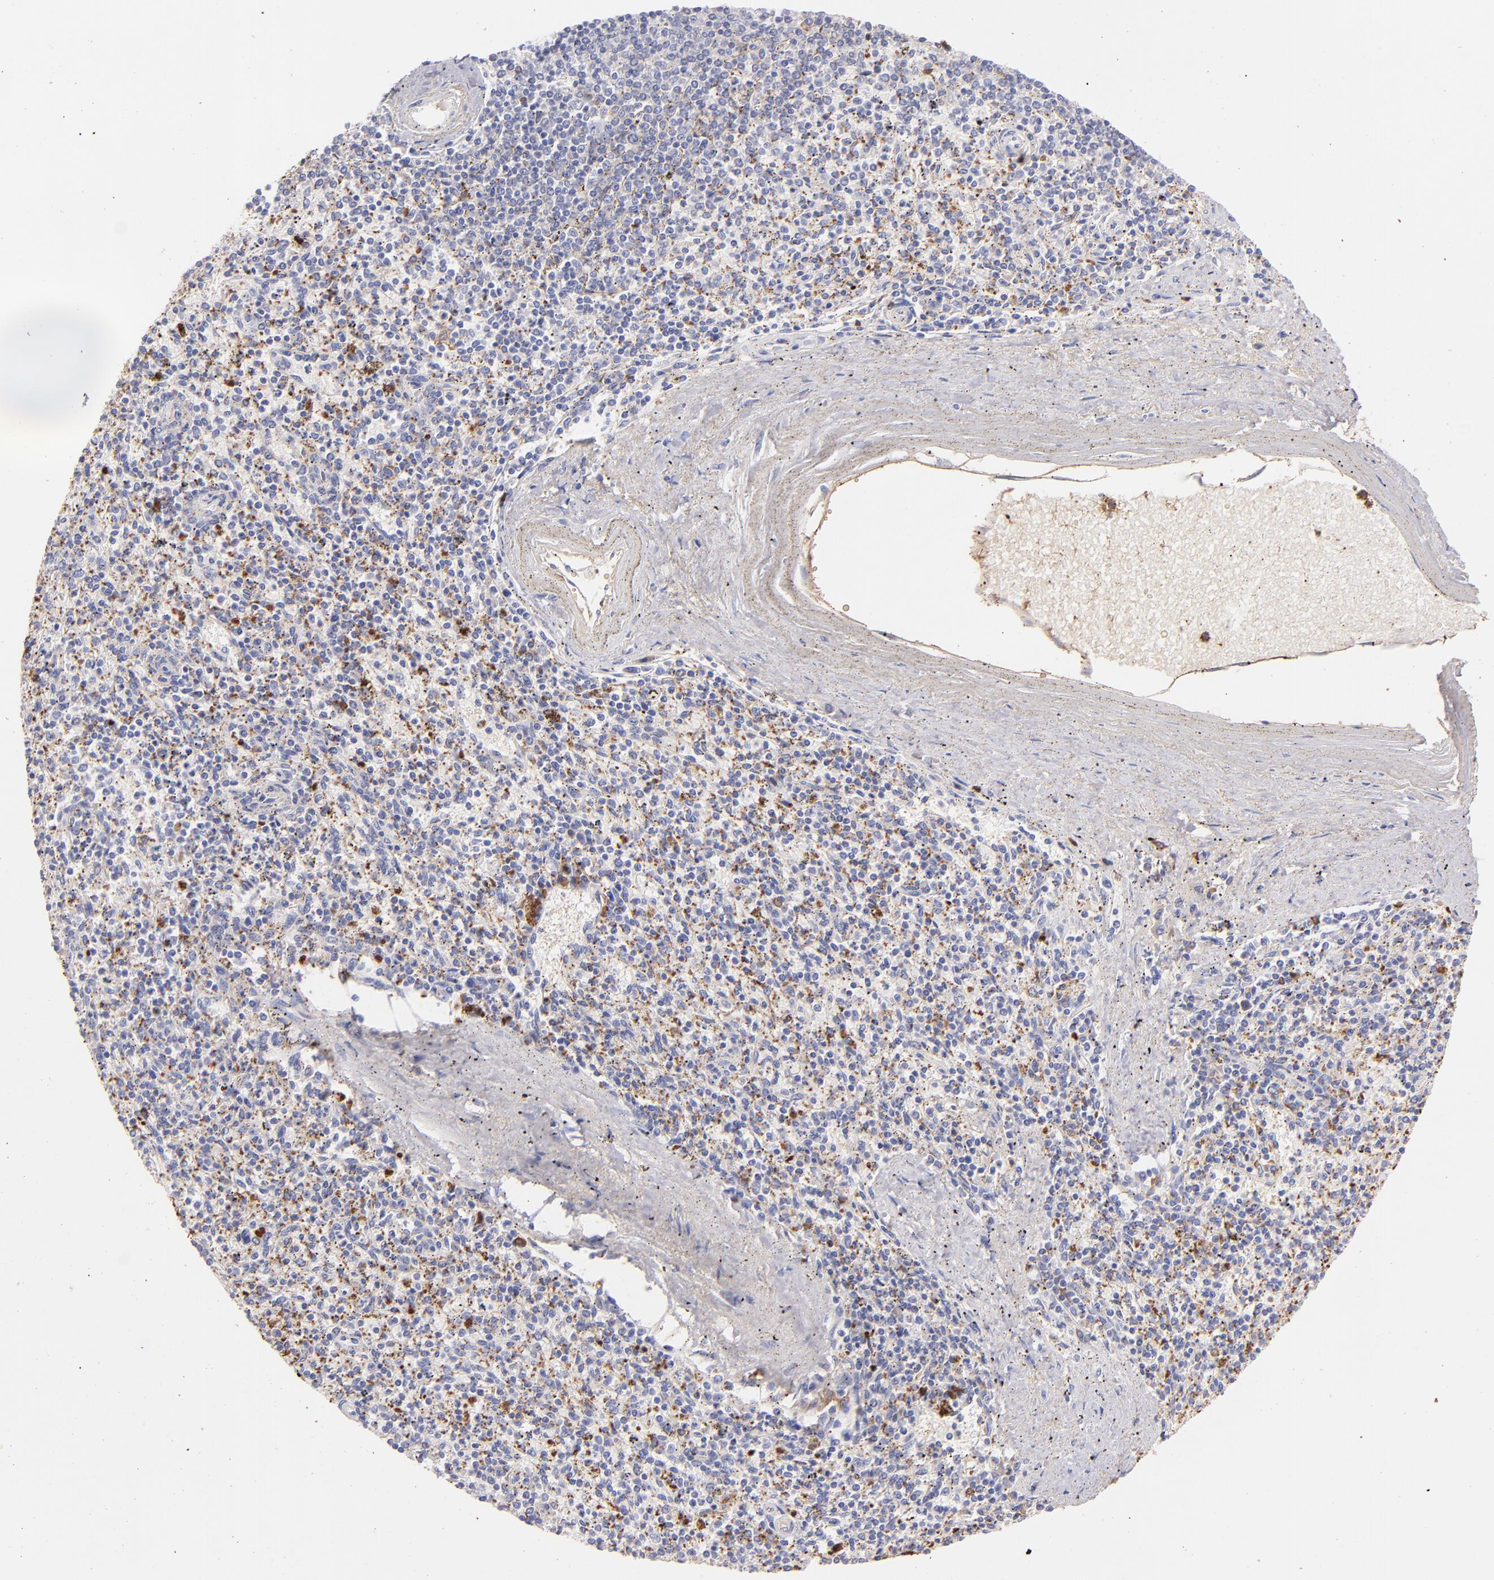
{"staining": {"intensity": "negative", "quantity": "none", "location": "none"}, "tissue": "spleen", "cell_type": "Cells in red pulp", "image_type": "normal", "snomed": [{"axis": "morphology", "description": "Normal tissue, NOS"}, {"axis": "topography", "description": "Spleen"}], "caption": "There is no significant positivity in cells in red pulp of spleen. (Brightfield microscopy of DAB (3,3'-diaminobenzidine) immunohistochemistry at high magnification).", "gene": "FGB", "patient": {"sex": "male", "age": 72}}